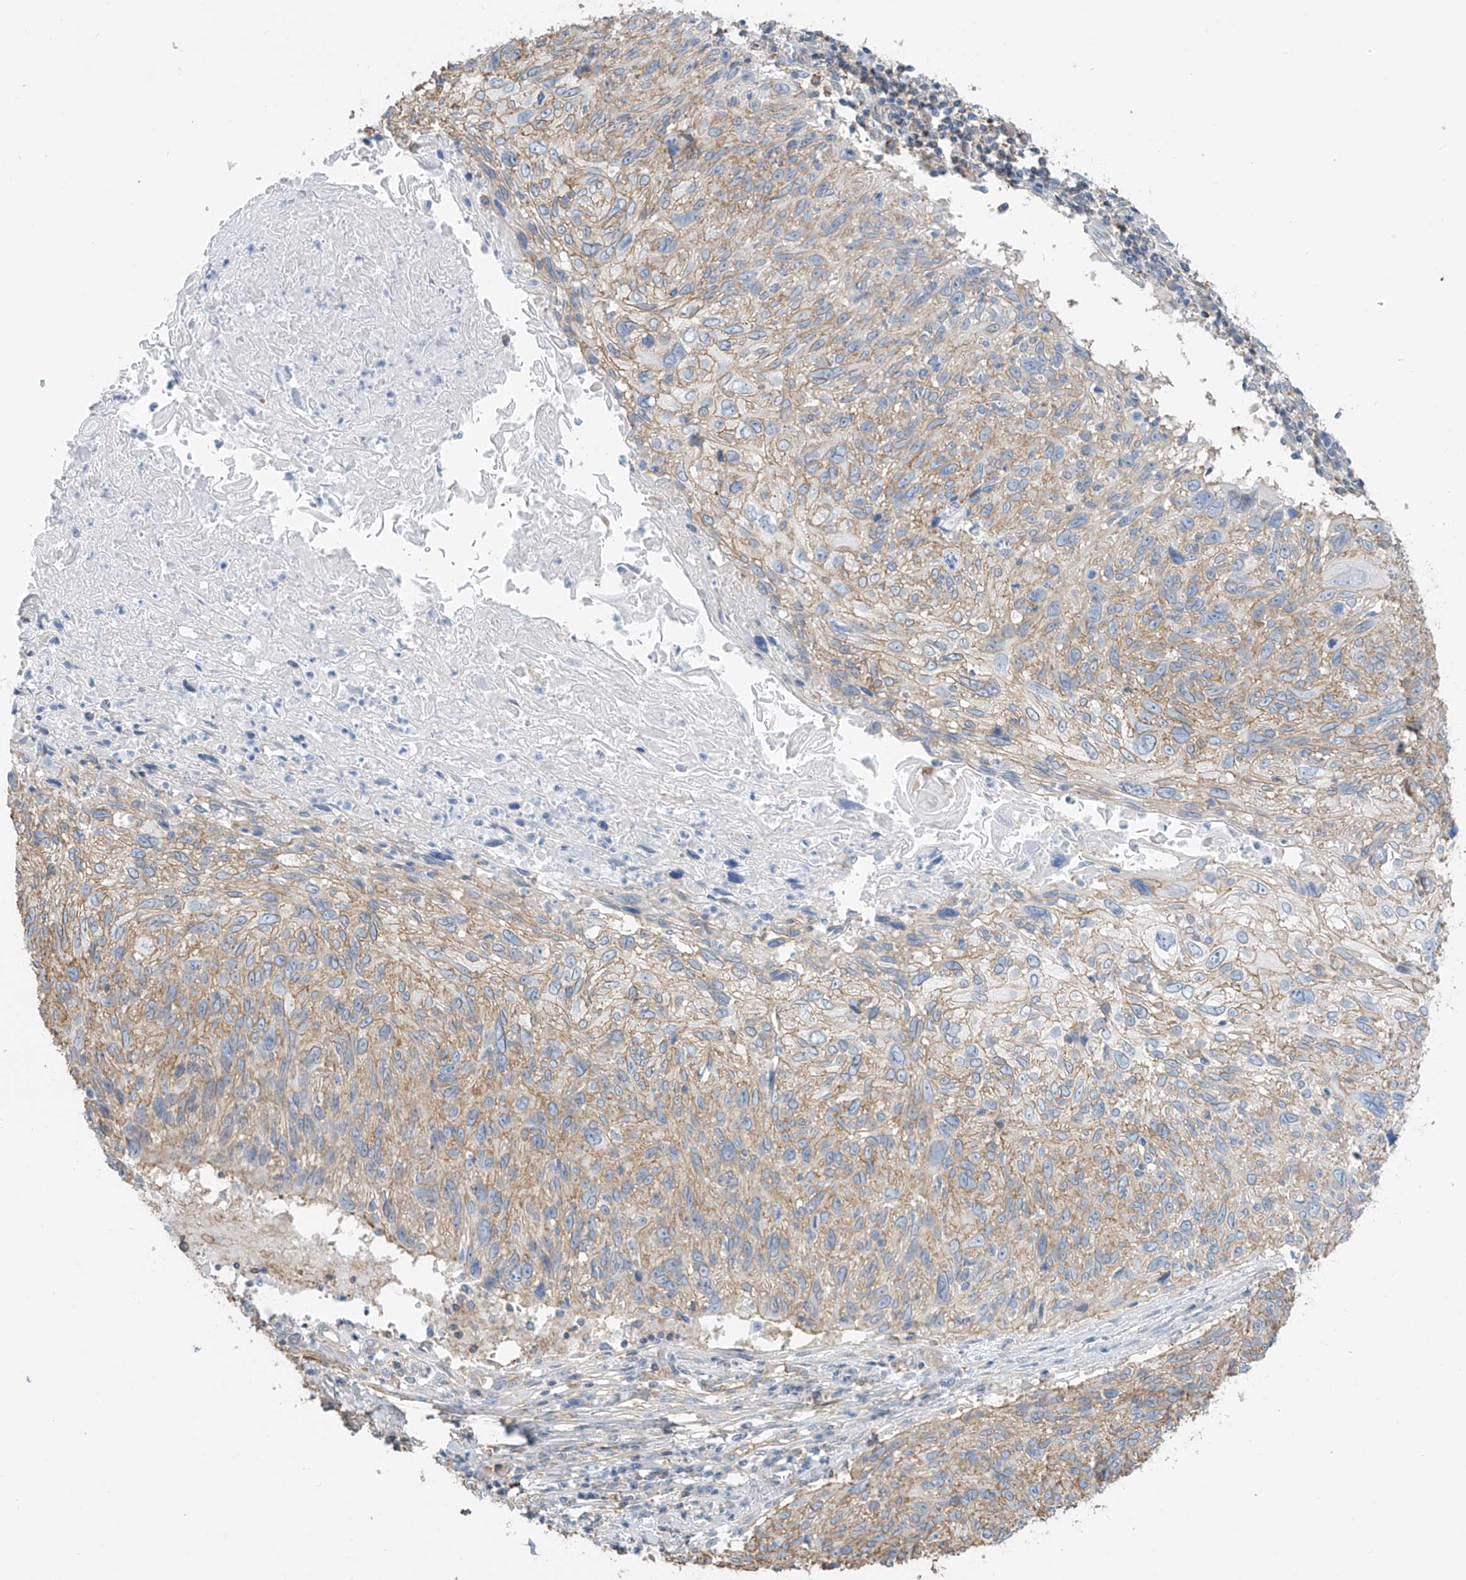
{"staining": {"intensity": "moderate", "quantity": ">75%", "location": "cytoplasmic/membranous"}, "tissue": "cervical cancer", "cell_type": "Tumor cells", "image_type": "cancer", "snomed": [{"axis": "morphology", "description": "Squamous cell carcinoma, NOS"}, {"axis": "topography", "description": "Cervix"}], "caption": "Moderate cytoplasmic/membranous protein positivity is appreciated in about >75% of tumor cells in cervical squamous cell carcinoma.", "gene": "ZNF846", "patient": {"sex": "female", "age": 51}}